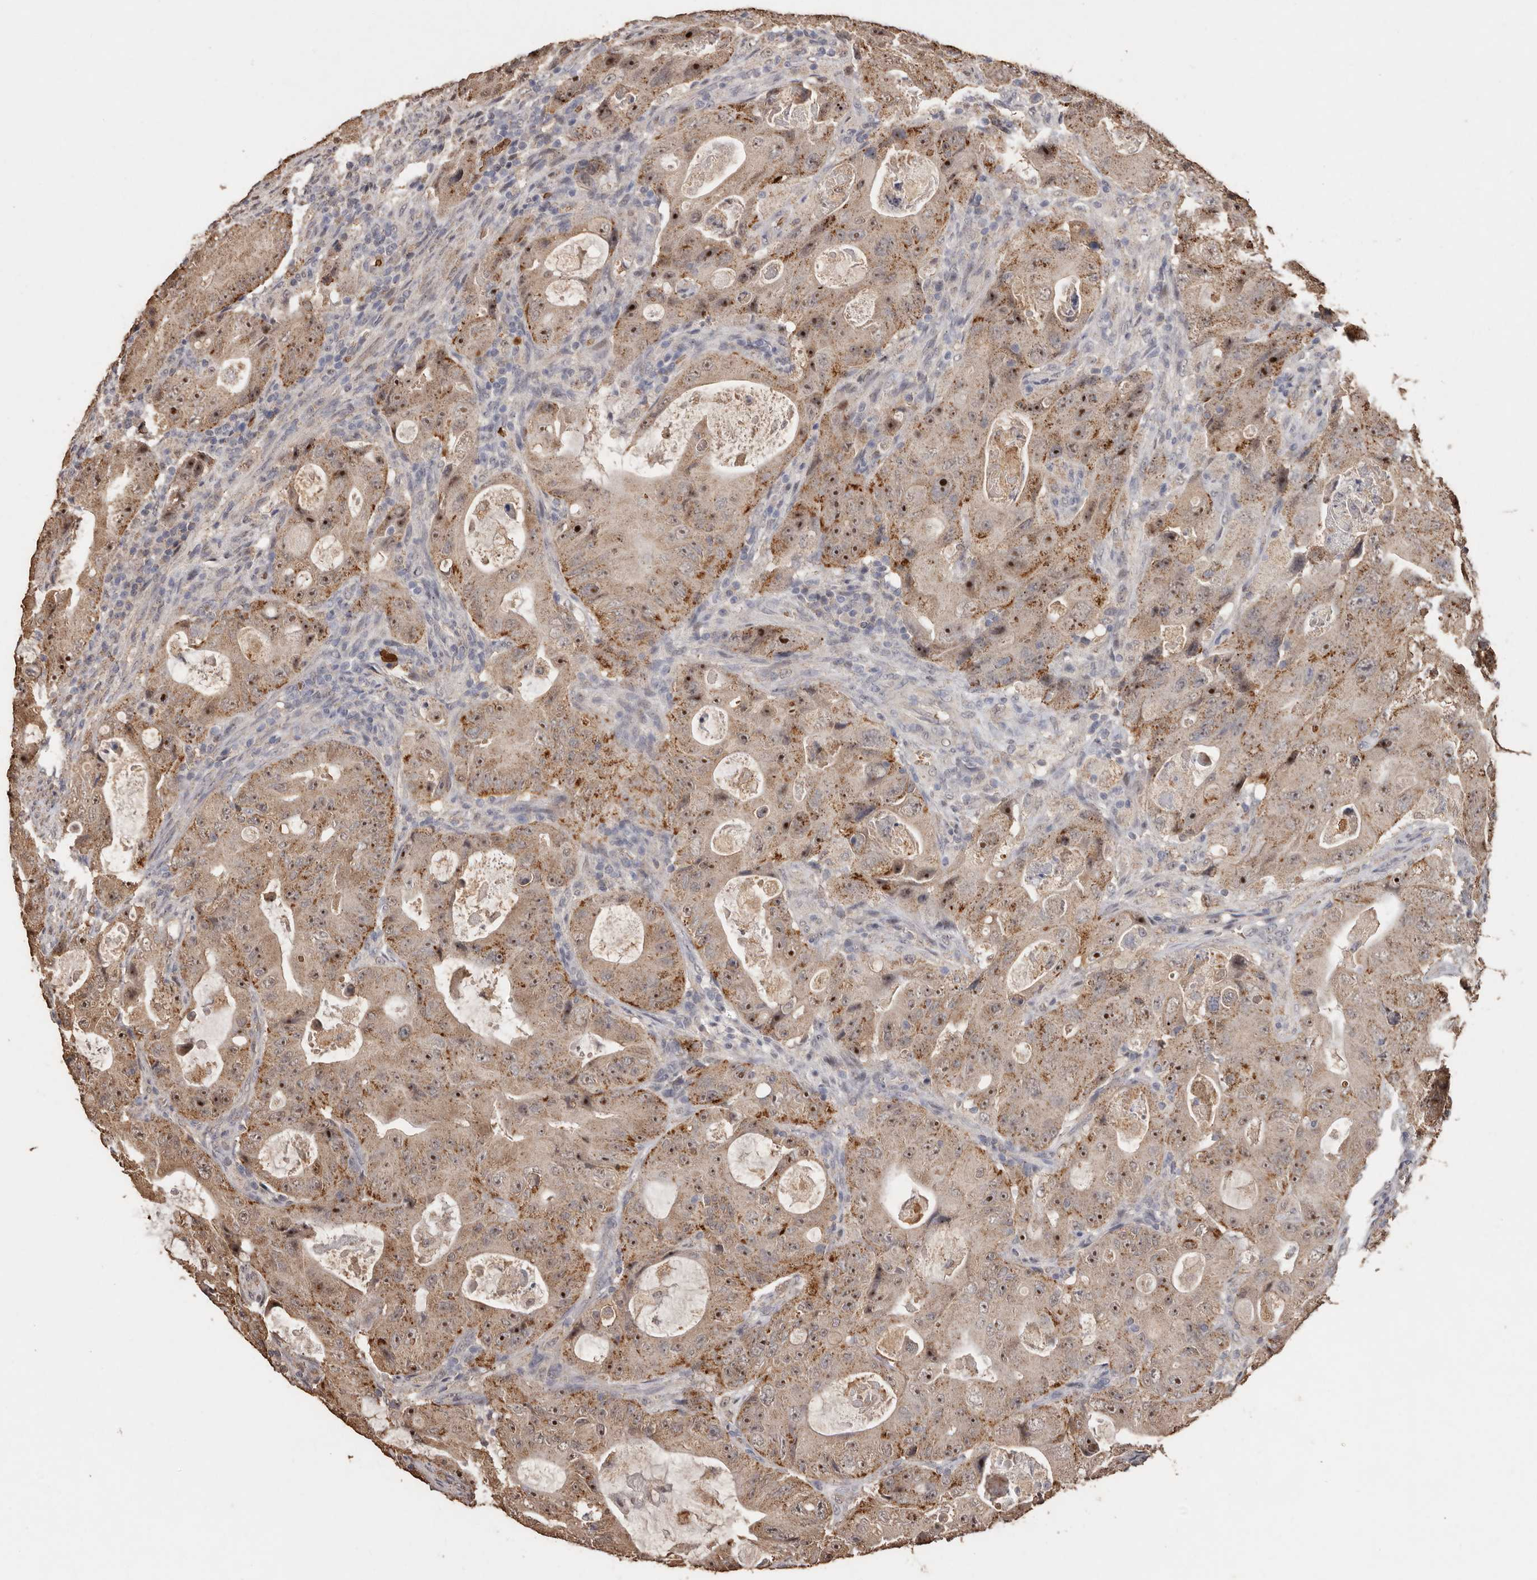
{"staining": {"intensity": "moderate", "quantity": ">75%", "location": "cytoplasmic/membranous,nuclear"}, "tissue": "colorectal cancer", "cell_type": "Tumor cells", "image_type": "cancer", "snomed": [{"axis": "morphology", "description": "Adenocarcinoma, NOS"}, {"axis": "topography", "description": "Colon"}], "caption": "This image displays immunohistochemistry (IHC) staining of colorectal cancer (adenocarcinoma), with medium moderate cytoplasmic/membranous and nuclear positivity in about >75% of tumor cells.", "gene": "GRAMD2A", "patient": {"sex": "female", "age": 46}}